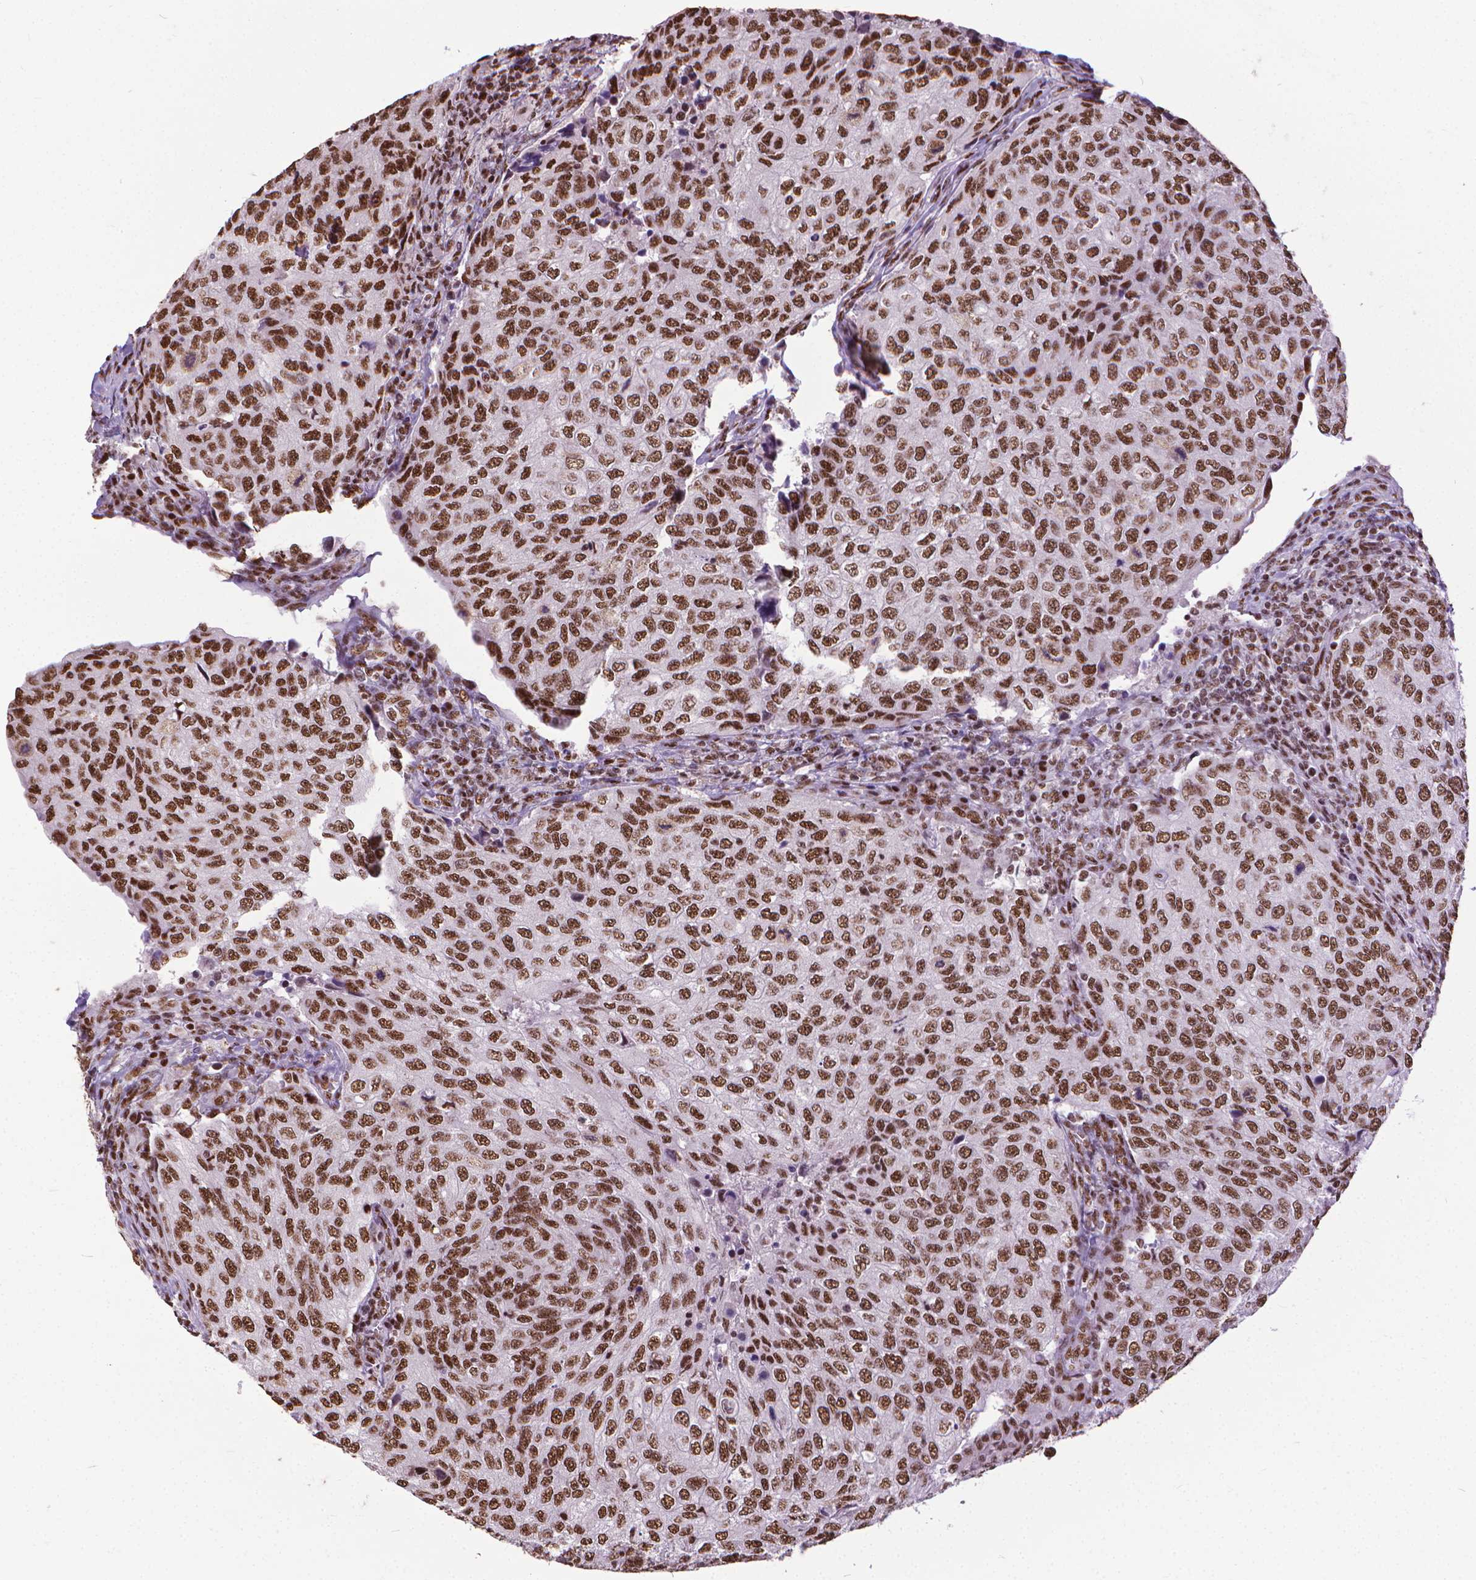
{"staining": {"intensity": "moderate", "quantity": ">75%", "location": "nuclear"}, "tissue": "urothelial cancer", "cell_type": "Tumor cells", "image_type": "cancer", "snomed": [{"axis": "morphology", "description": "Urothelial carcinoma, High grade"}, {"axis": "topography", "description": "Urinary bladder"}], "caption": "An IHC image of tumor tissue is shown. Protein staining in brown labels moderate nuclear positivity in urothelial cancer within tumor cells. Using DAB (brown) and hematoxylin (blue) stains, captured at high magnification using brightfield microscopy.", "gene": "AKAP8", "patient": {"sex": "female", "age": 78}}